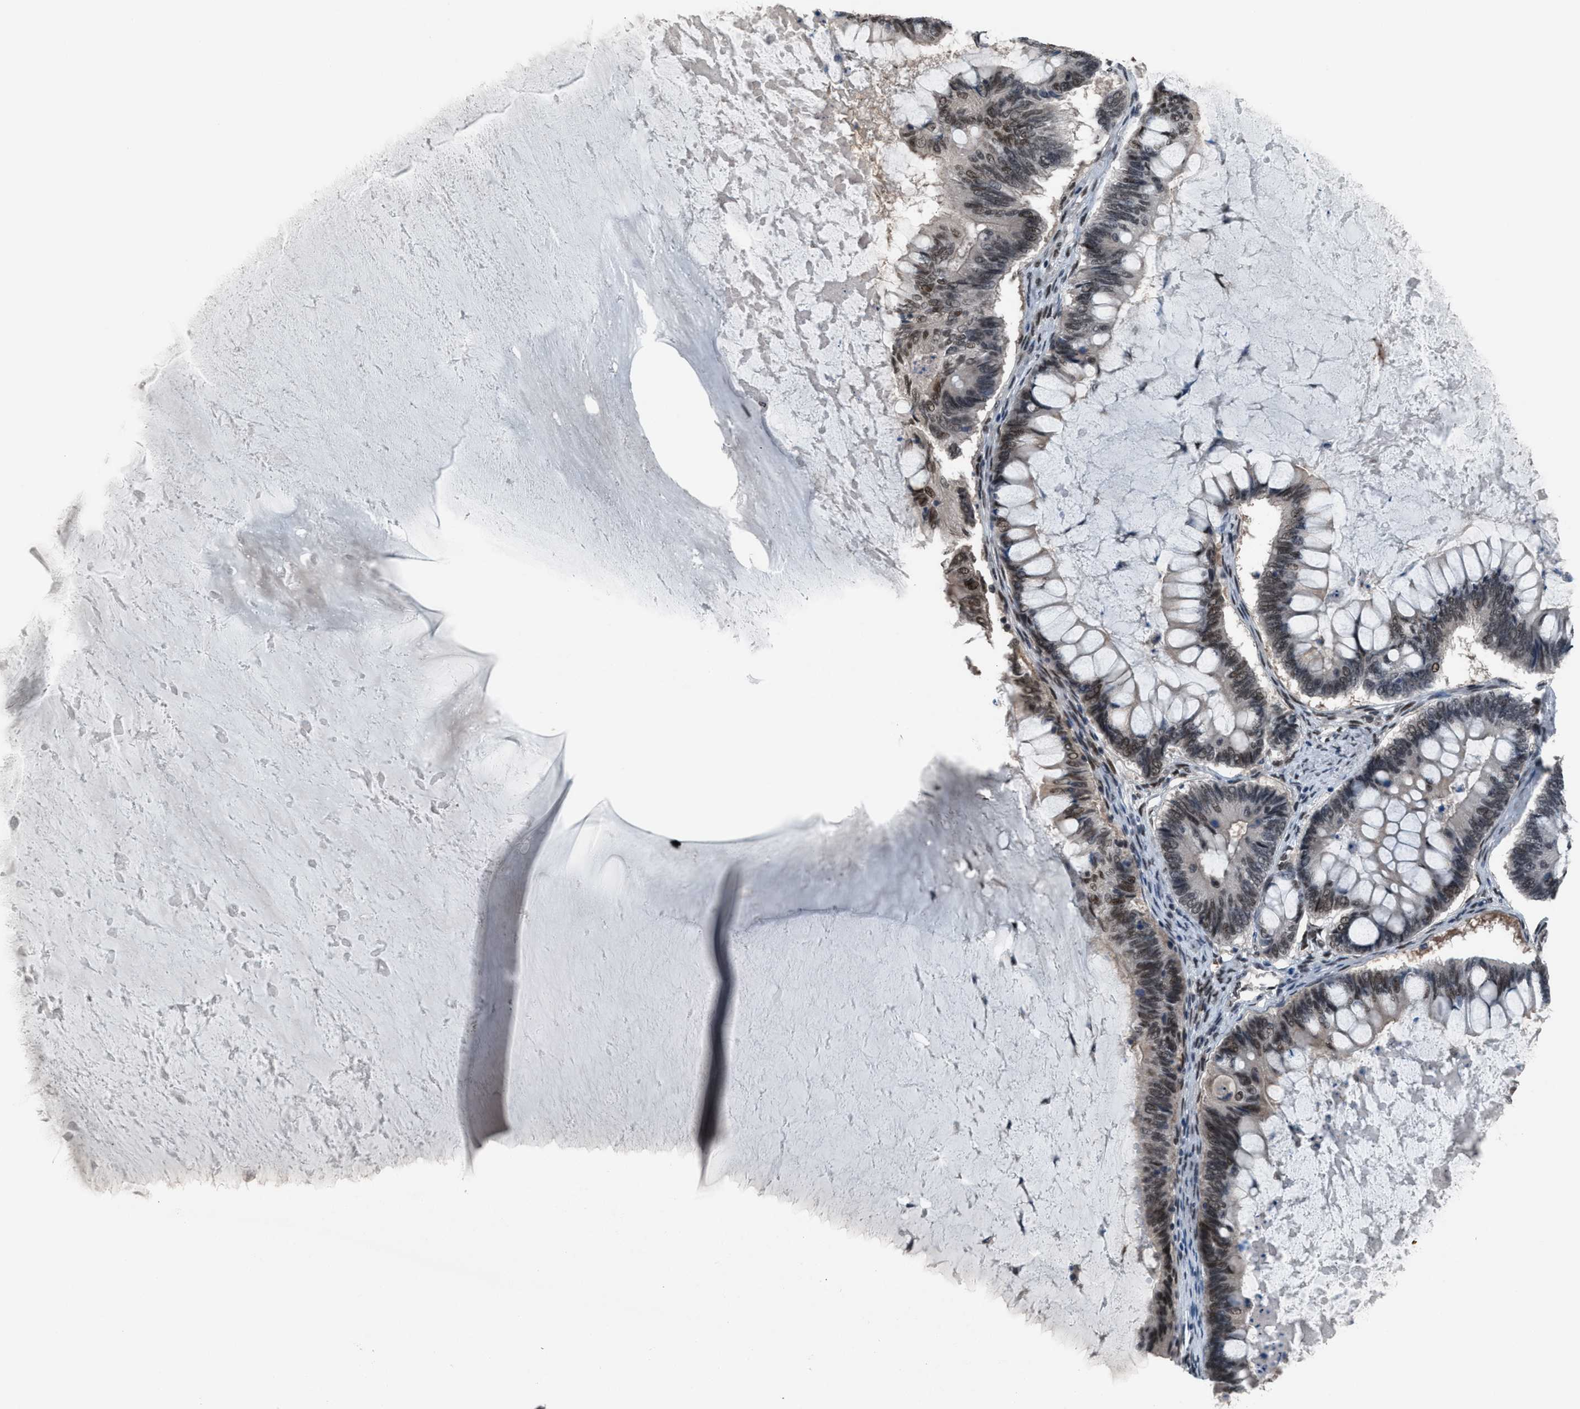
{"staining": {"intensity": "moderate", "quantity": "25%-75%", "location": "cytoplasmic/membranous,nuclear"}, "tissue": "ovarian cancer", "cell_type": "Tumor cells", "image_type": "cancer", "snomed": [{"axis": "morphology", "description": "Cystadenocarcinoma, mucinous, NOS"}, {"axis": "topography", "description": "Ovary"}], "caption": "The image demonstrates staining of ovarian cancer (mucinous cystadenocarcinoma), revealing moderate cytoplasmic/membranous and nuclear protein staining (brown color) within tumor cells.", "gene": "ZNF276", "patient": {"sex": "female", "age": 61}}